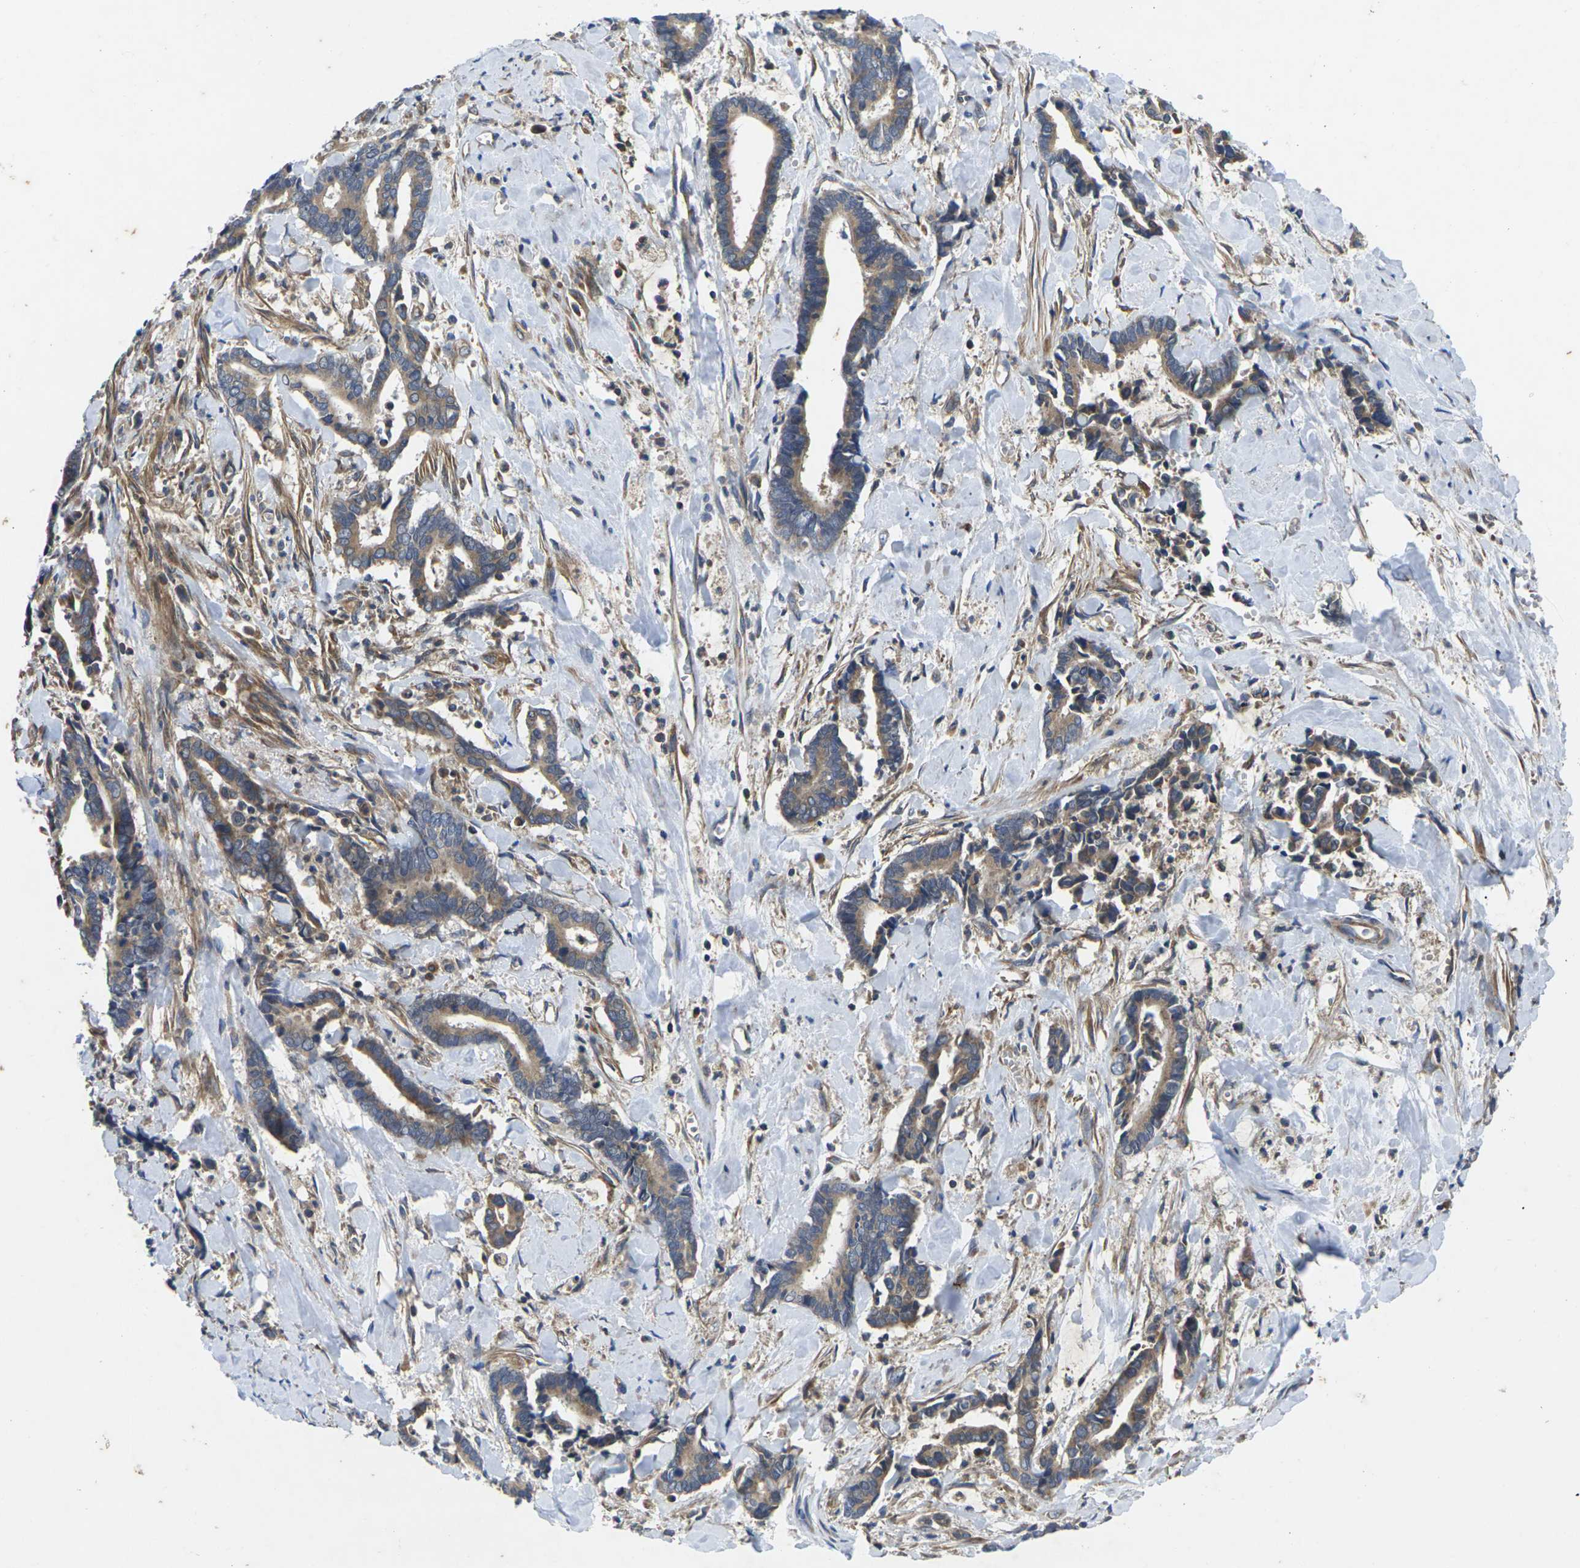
{"staining": {"intensity": "moderate", "quantity": ">75%", "location": "cytoplasmic/membranous"}, "tissue": "cervical cancer", "cell_type": "Tumor cells", "image_type": "cancer", "snomed": [{"axis": "morphology", "description": "Adenocarcinoma, NOS"}, {"axis": "topography", "description": "Cervix"}], "caption": "Immunohistochemistry (IHC) photomicrograph of neoplastic tissue: adenocarcinoma (cervical) stained using immunohistochemistry reveals medium levels of moderate protein expression localized specifically in the cytoplasmic/membranous of tumor cells, appearing as a cytoplasmic/membranous brown color.", "gene": "KIF1B", "patient": {"sex": "female", "age": 44}}